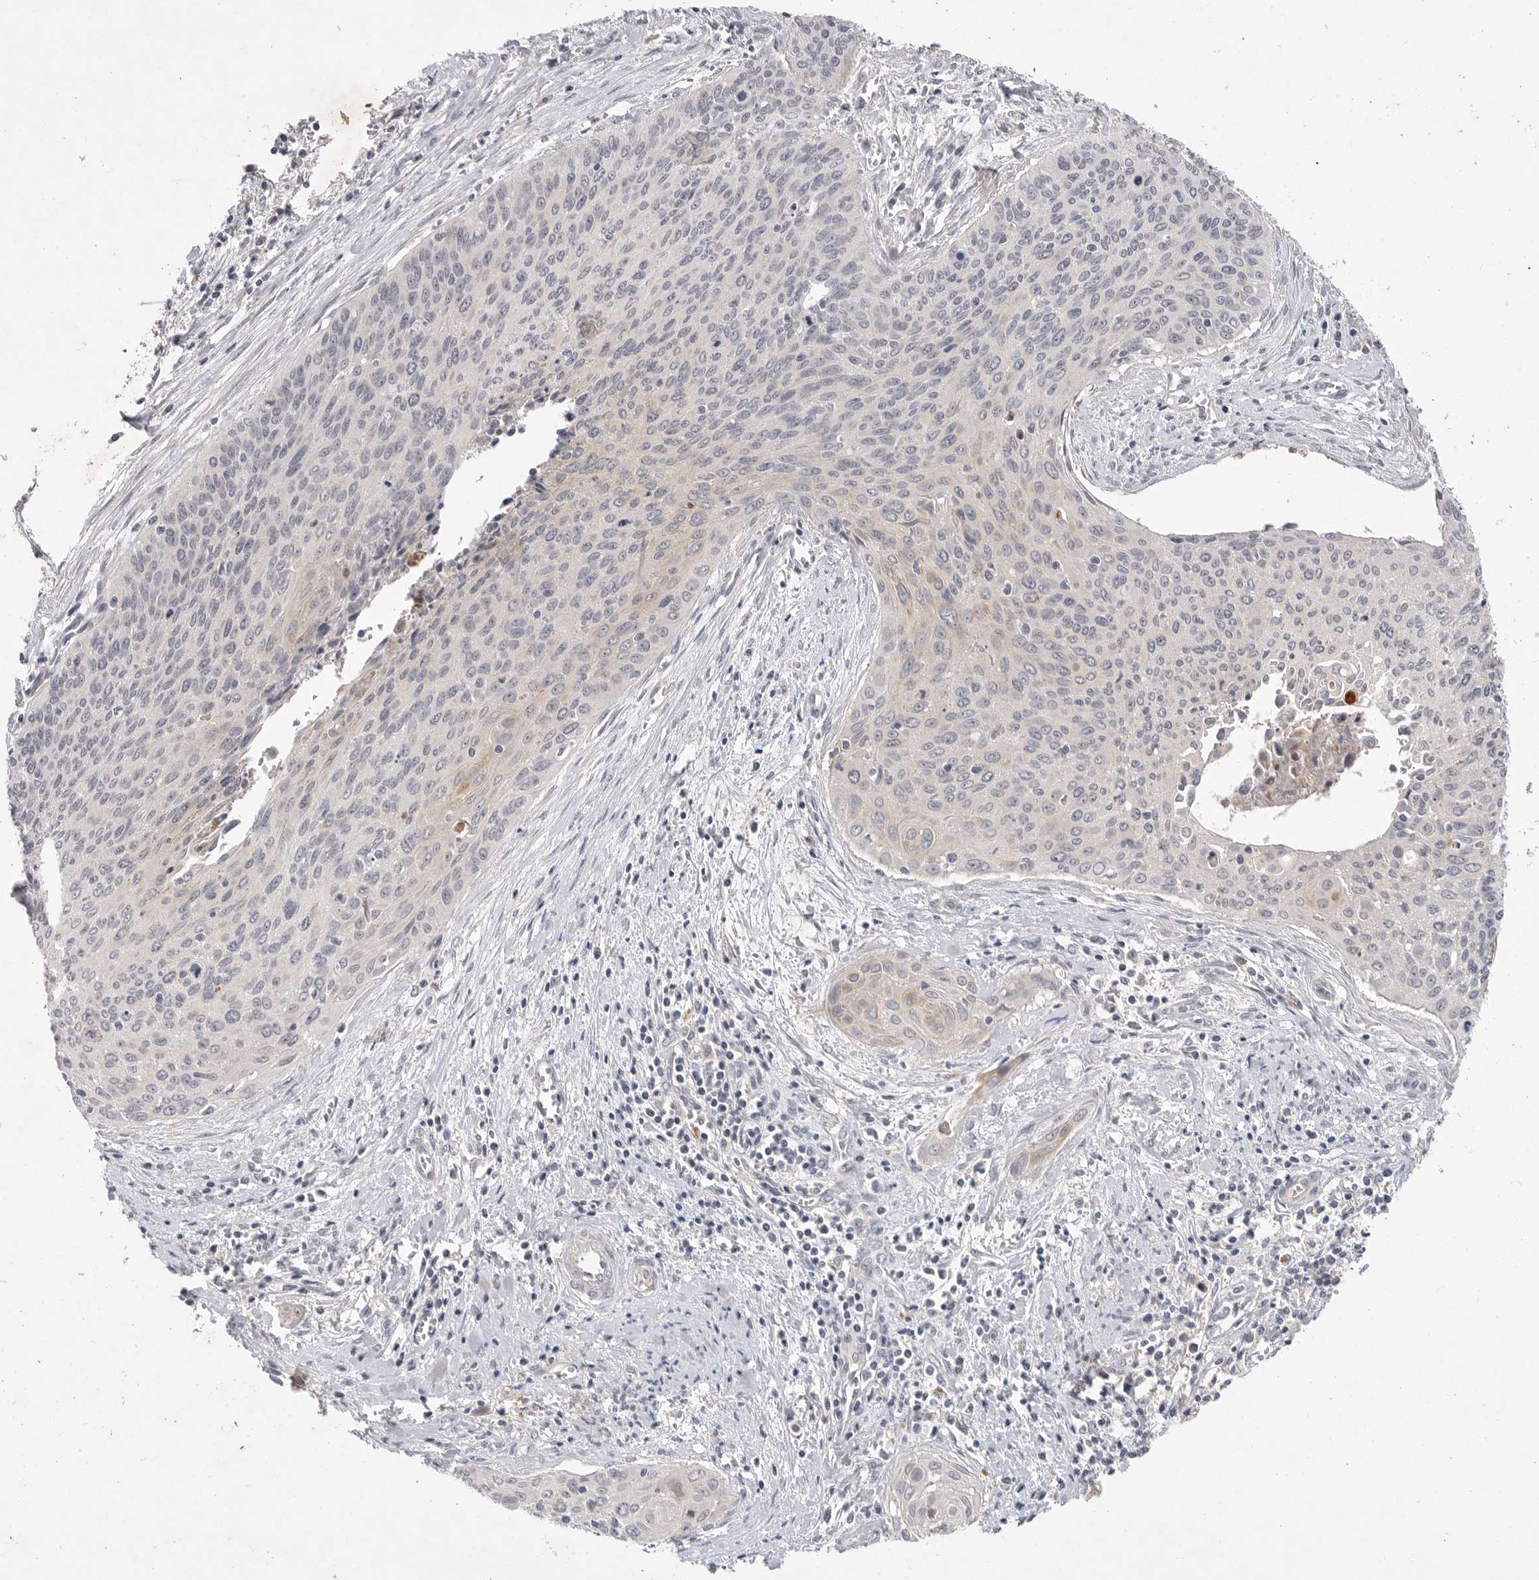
{"staining": {"intensity": "negative", "quantity": "none", "location": "none"}, "tissue": "cervical cancer", "cell_type": "Tumor cells", "image_type": "cancer", "snomed": [{"axis": "morphology", "description": "Squamous cell carcinoma, NOS"}, {"axis": "topography", "description": "Cervix"}], "caption": "The micrograph exhibits no staining of tumor cells in cervical cancer.", "gene": "ITGAD", "patient": {"sex": "female", "age": 55}}